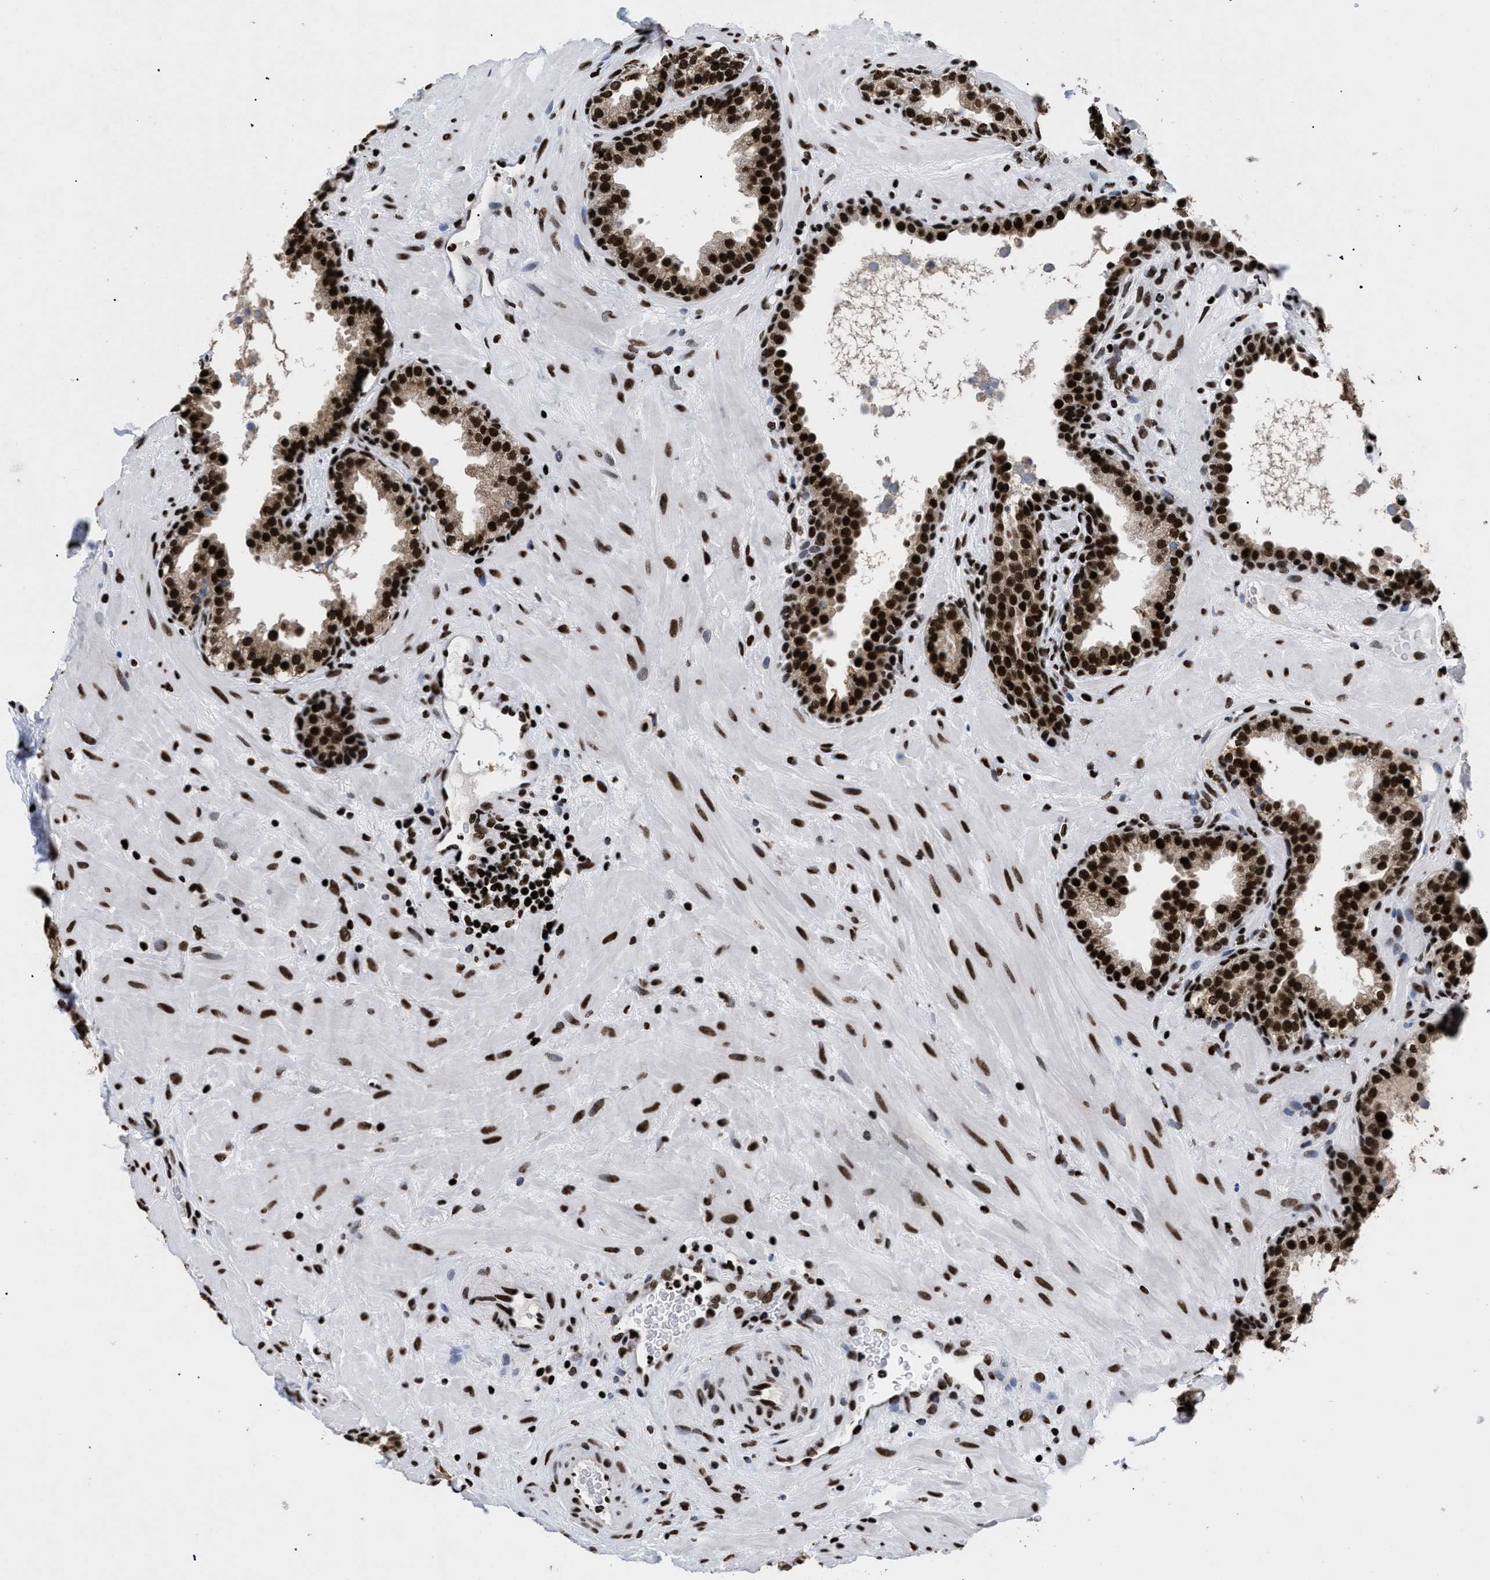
{"staining": {"intensity": "strong", "quantity": ">75%", "location": "nuclear"}, "tissue": "prostate", "cell_type": "Glandular cells", "image_type": "normal", "snomed": [{"axis": "morphology", "description": "Normal tissue, NOS"}, {"axis": "topography", "description": "Prostate"}], "caption": "Glandular cells show high levels of strong nuclear positivity in approximately >75% of cells in benign human prostate.", "gene": "CALHM3", "patient": {"sex": "male", "age": 51}}